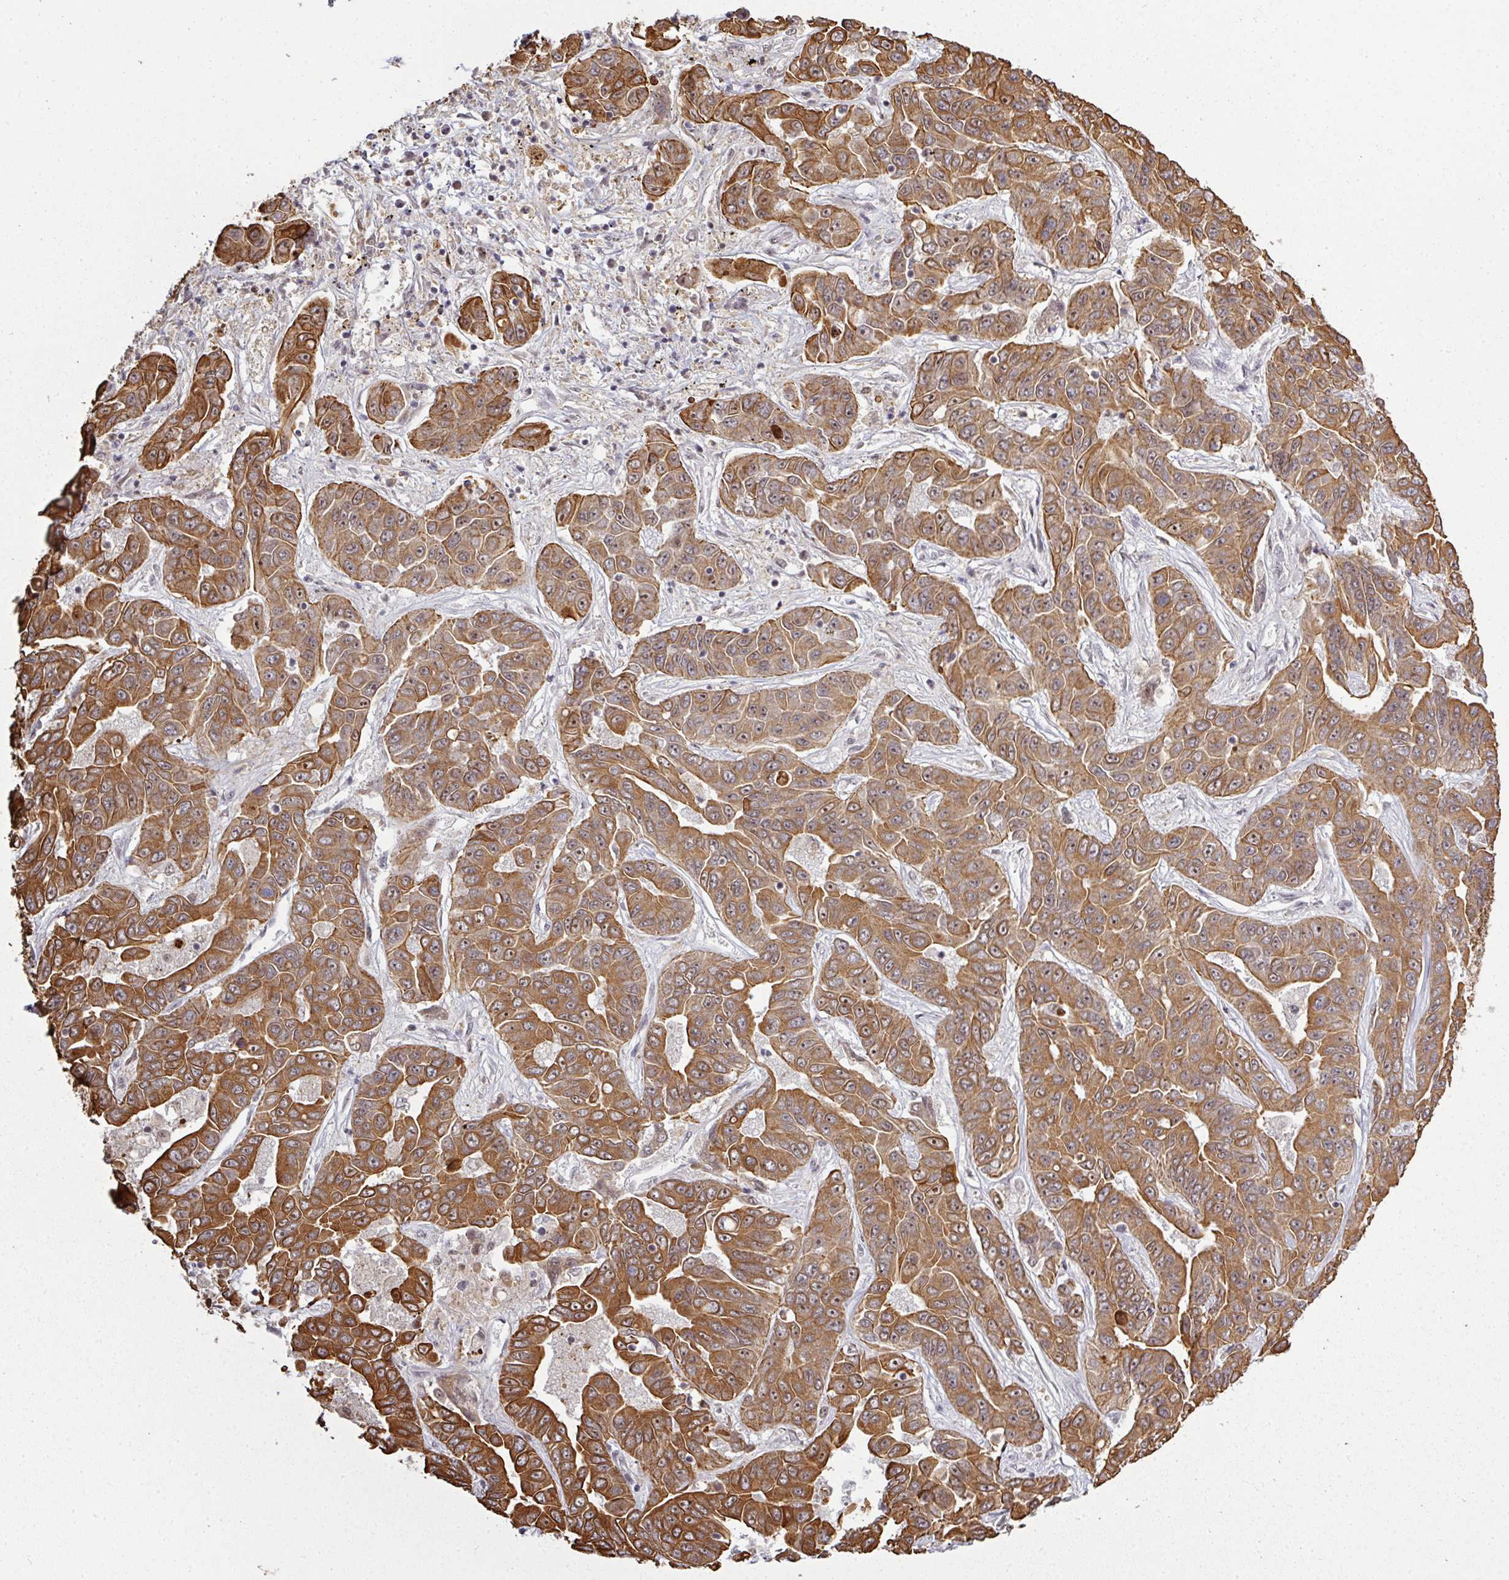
{"staining": {"intensity": "strong", "quantity": ">75%", "location": "cytoplasmic/membranous,nuclear"}, "tissue": "liver cancer", "cell_type": "Tumor cells", "image_type": "cancer", "snomed": [{"axis": "morphology", "description": "Cholangiocarcinoma"}, {"axis": "topography", "description": "Liver"}], "caption": "Tumor cells show high levels of strong cytoplasmic/membranous and nuclear staining in approximately >75% of cells in liver cancer.", "gene": "GTF2H3", "patient": {"sex": "female", "age": 52}}